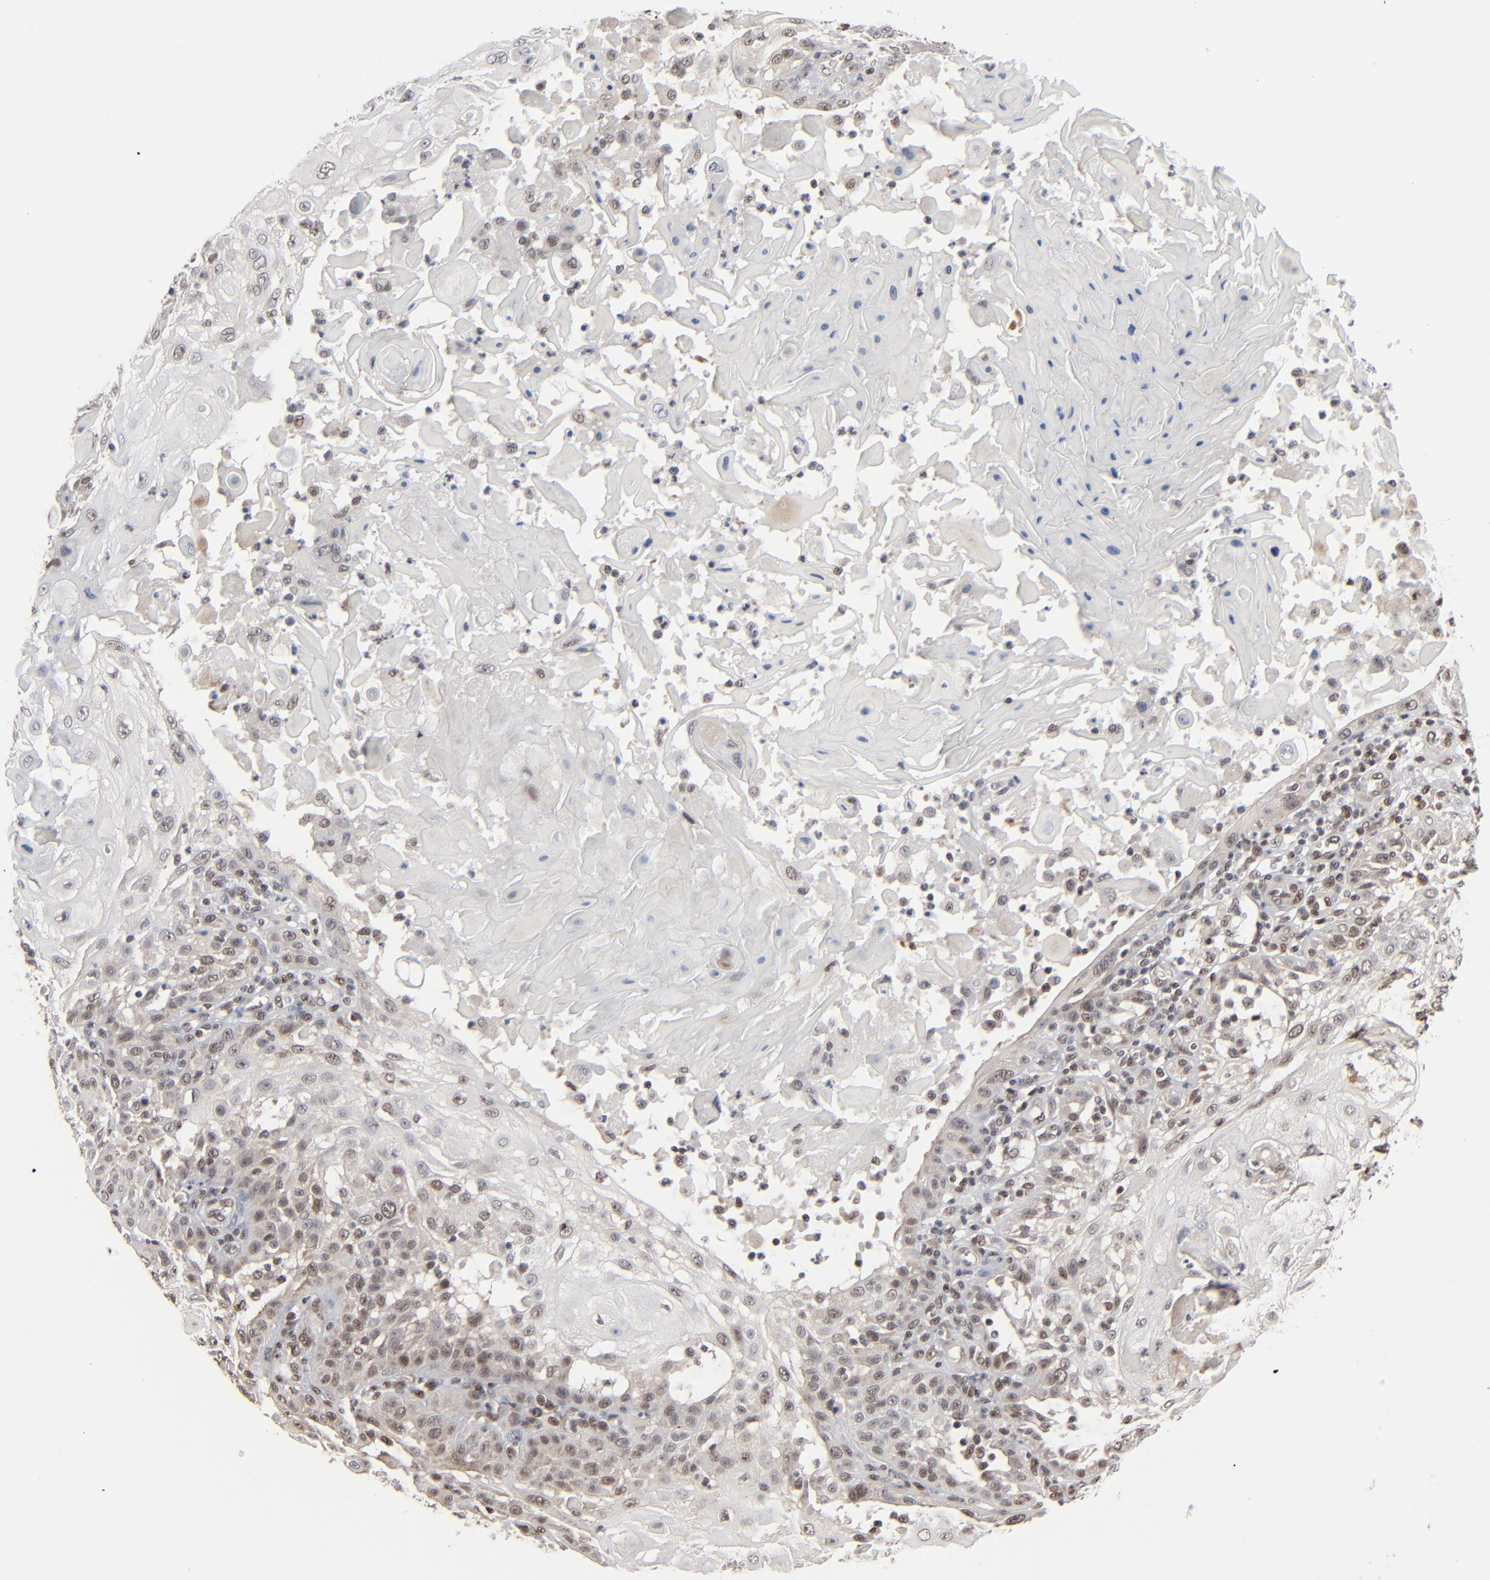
{"staining": {"intensity": "weak", "quantity": "25%-75%", "location": "nuclear"}, "tissue": "skin cancer", "cell_type": "Tumor cells", "image_type": "cancer", "snomed": [{"axis": "morphology", "description": "Squamous cell carcinoma, NOS"}, {"axis": "topography", "description": "Skin"}], "caption": "Immunohistochemistry micrograph of neoplastic tissue: squamous cell carcinoma (skin) stained using immunohistochemistry displays low levels of weak protein expression localized specifically in the nuclear of tumor cells, appearing as a nuclear brown color.", "gene": "IRF9", "patient": {"sex": "female", "age": 89}}